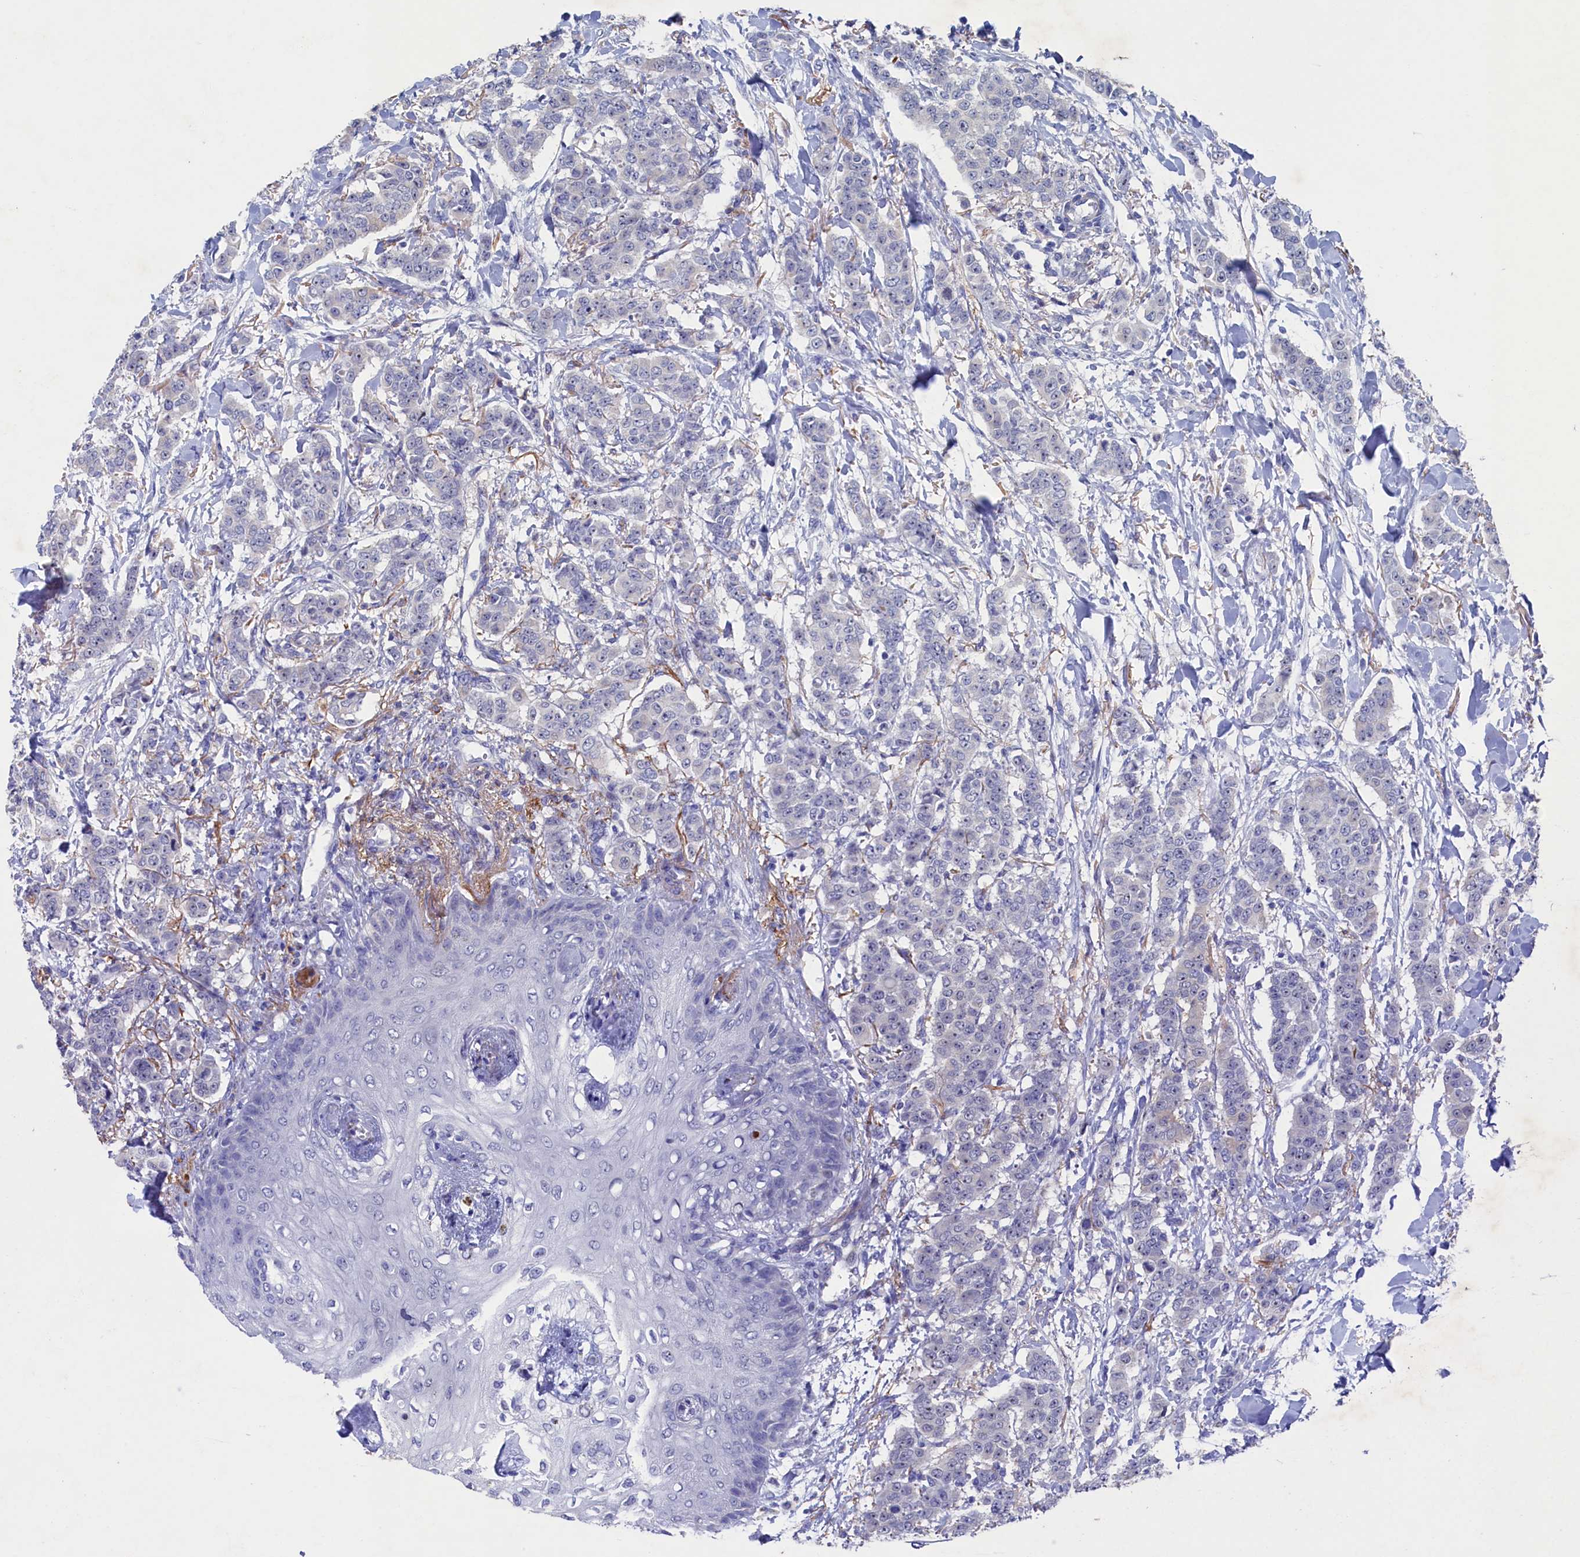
{"staining": {"intensity": "negative", "quantity": "none", "location": "none"}, "tissue": "breast cancer", "cell_type": "Tumor cells", "image_type": "cancer", "snomed": [{"axis": "morphology", "description": "Duct carcinoma"}, {"axis": "topography", "description": "Breast"}], "caption": "Tumor cells are negative for brown protein staining in intraductal carcinoma (breast).", "gene": "CBLIF", "patient": {"sex": "female", "age": 40}}